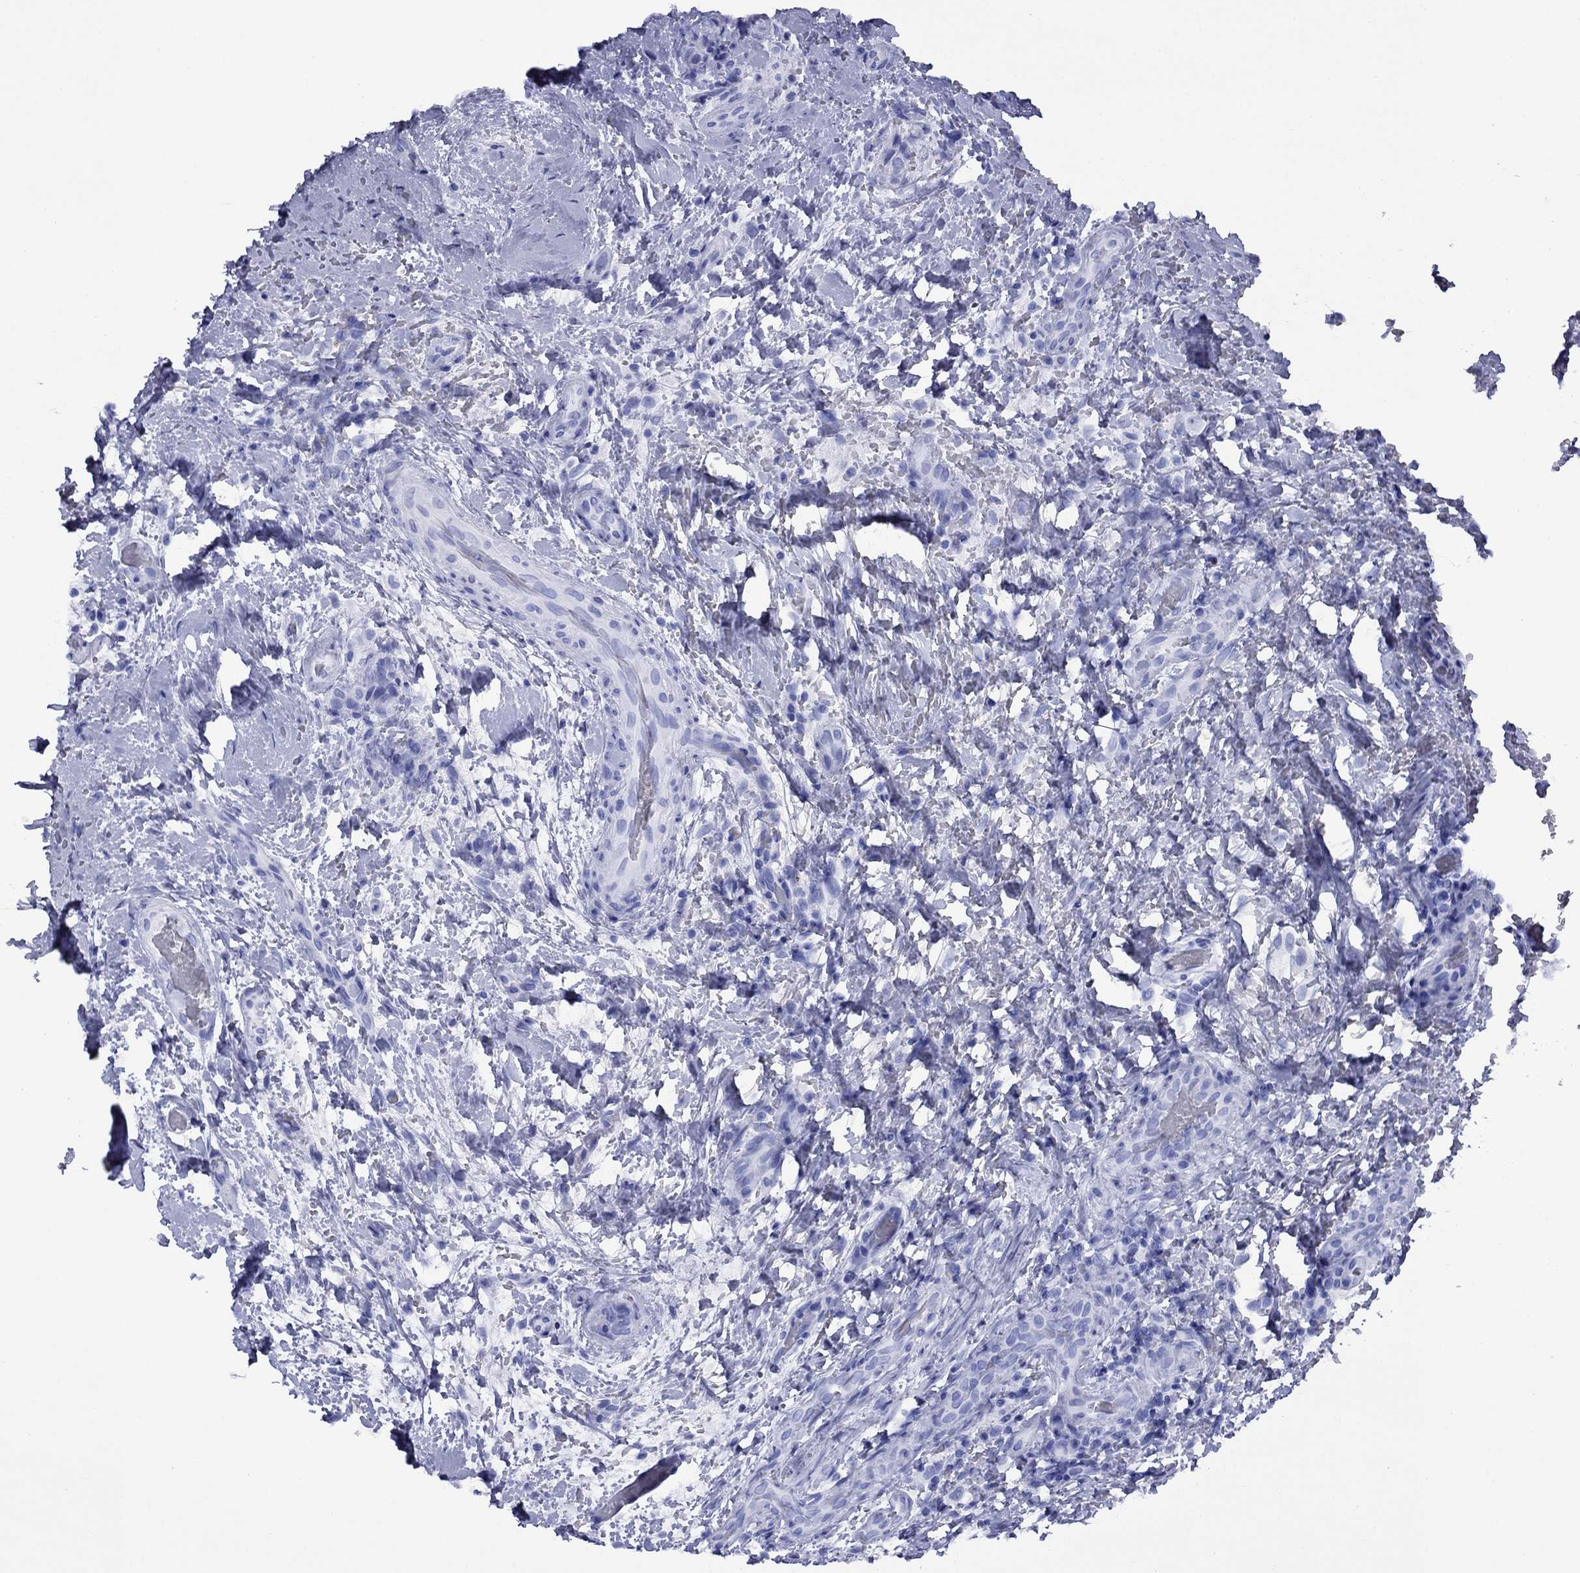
{"staining": {"intensity": "negative", "quantity": "none", "location": "none"}, "tissue": "thyroid cancer", "cell_type": "Tumor cells", "image_type": "cancer", "snomed": [{"axis": "morphology", "description": "Papillary adenocarcinoma, NOS"}, {"axis": "topography", "description": "Thyroid gland"}], "caption": "This is an IHC image of human thyroid cancer (papillary adenocarcinoma). There is no positivity in tumor cells.", "gene": "APOA2", "patient": {"sex": "male", "age": 61}}